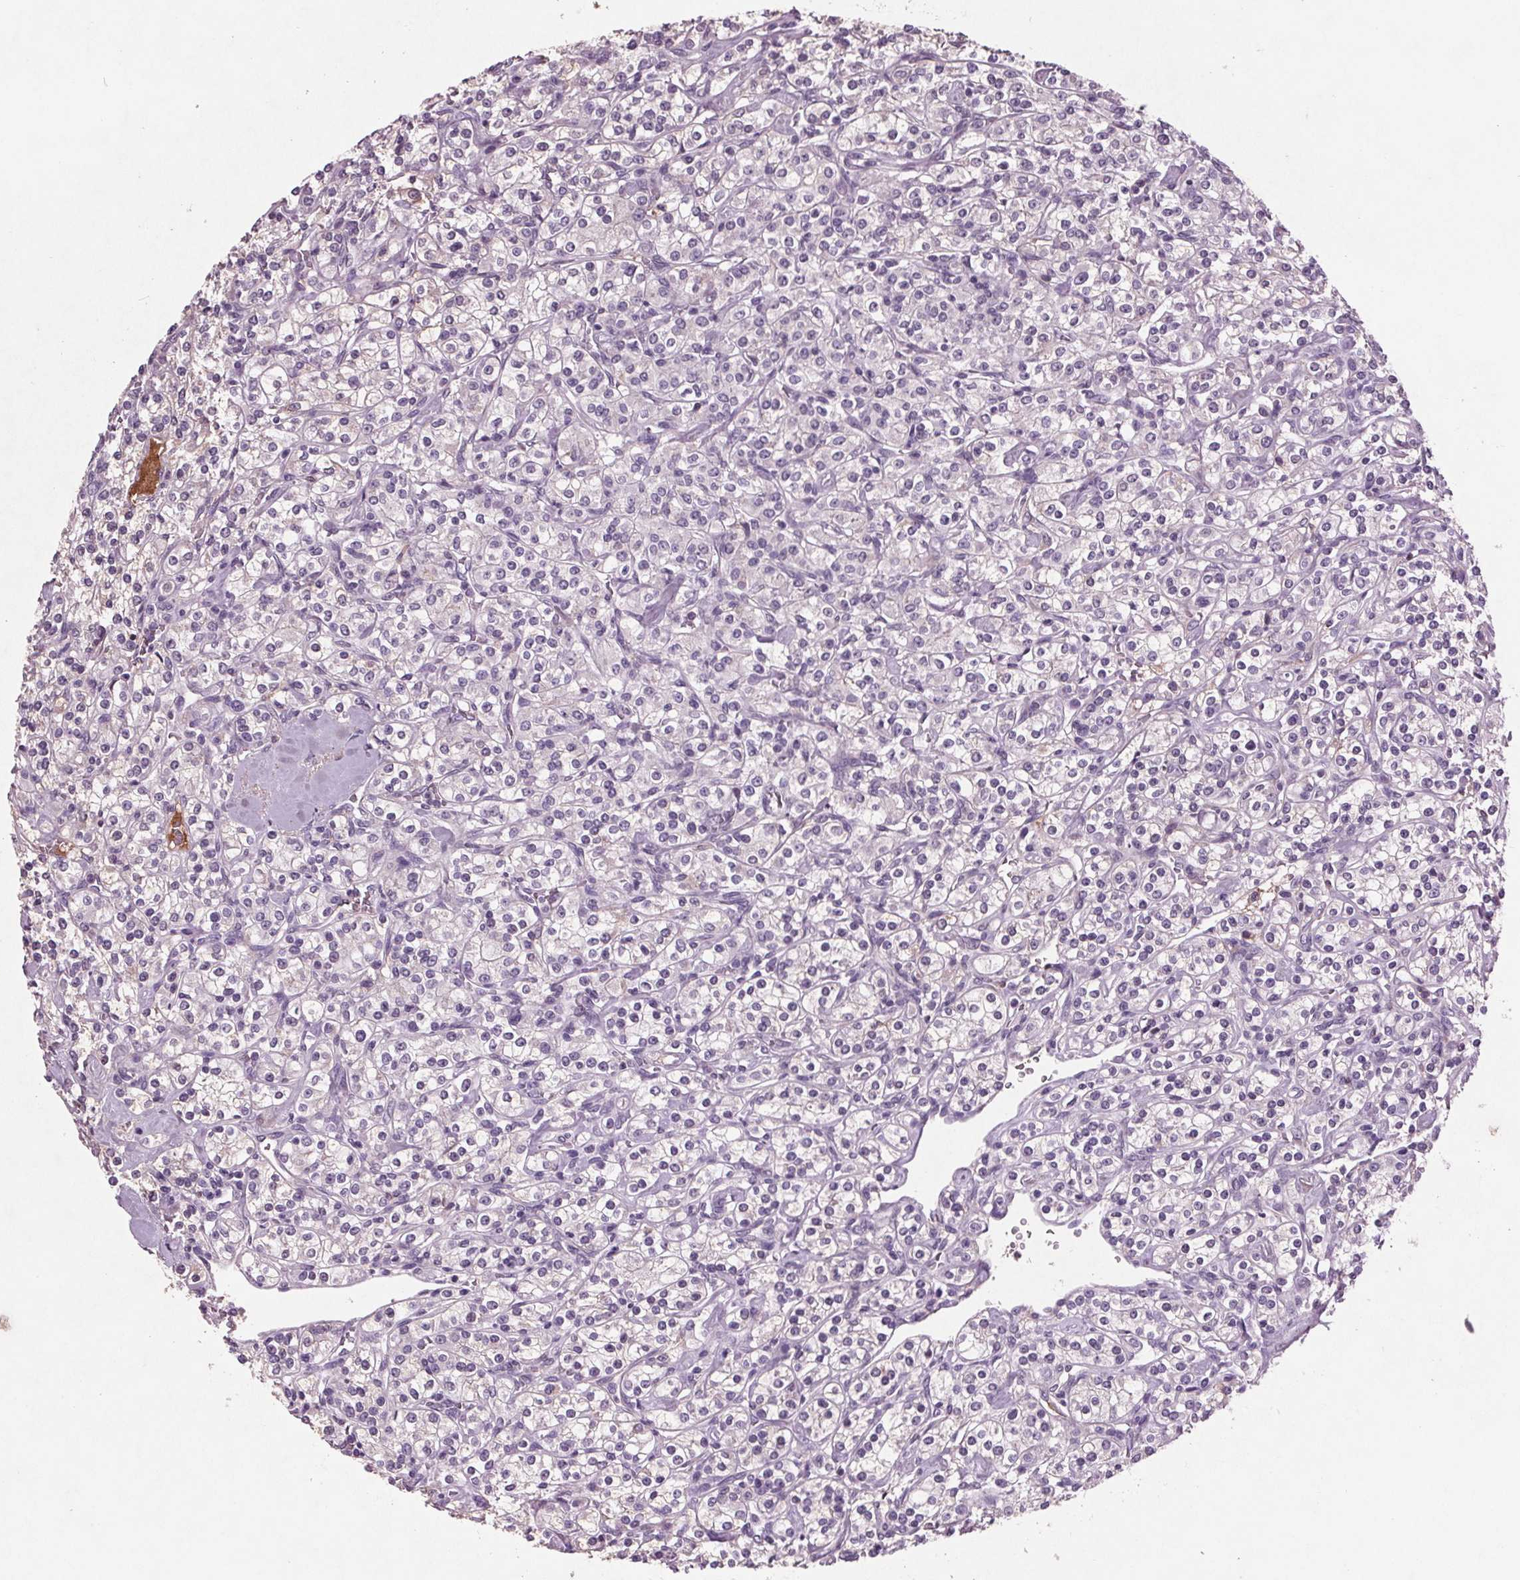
{"staining": {"intensity": "negative", "quantity": "none", "location": "none"}, "tissue": "renal cancer", "cell_type": "Tumor cells", "image_type": "cancer", "snomed": [{"axis": "morphology", "description": "Adenocarcinoma, NOS"}, {"axis": "topography", "description": "Kidney"}], "caption": "A histopathology image of adenocarcinoma (renal) stained for a protein demonstrates no brown staining in tumor cells.", "gene": "C6", "patient": {"sex": "male", "age": 77}}